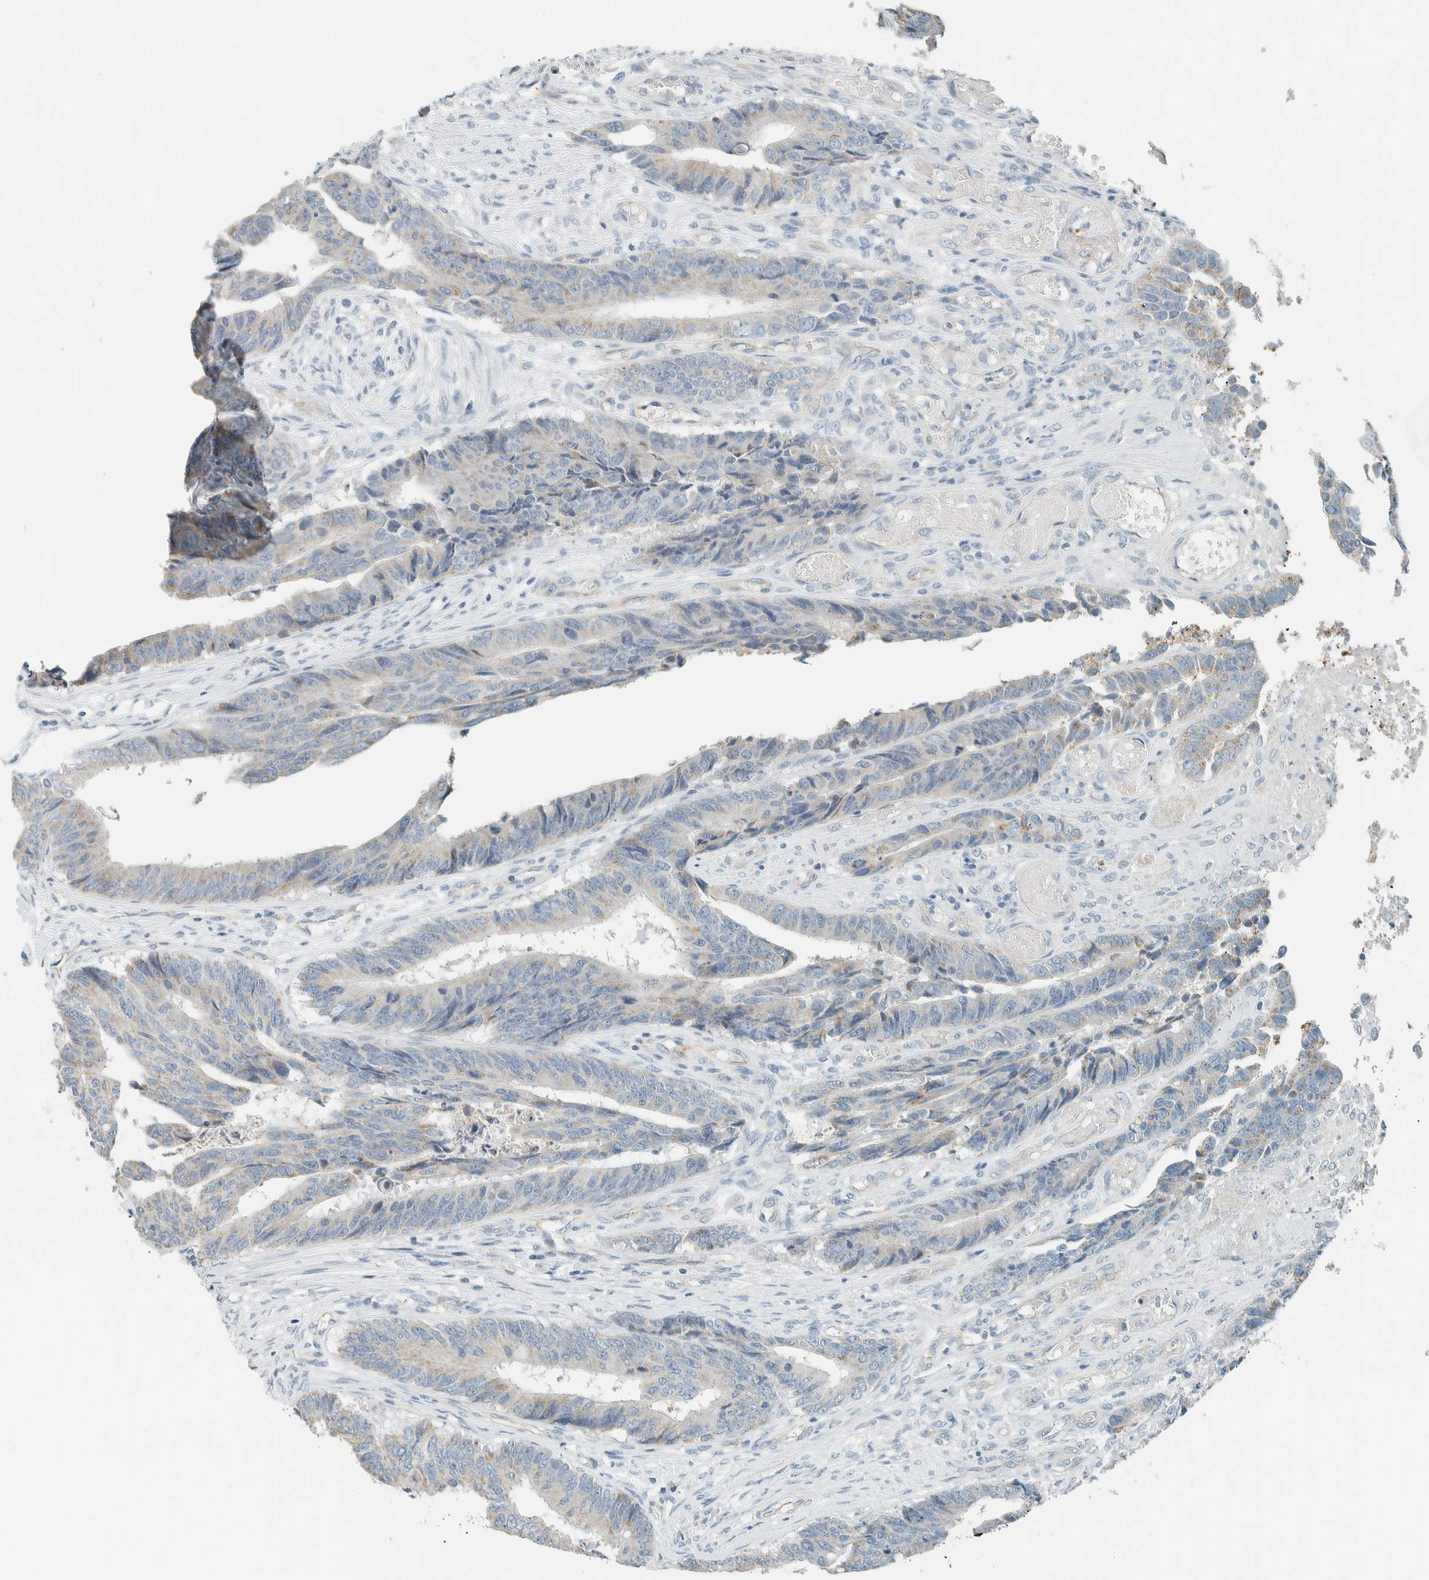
{"staining": {"intensity": "weak", "quantity": "<25%", "location": "cytoplasmic/membranous"}, "tissue": "colorectal cancer", "cell_type": "Tumor cells", "image_type": "cancer", "snomed": [{"axis": "morphology", "description": "Adenocarcinoma, NOS"}, {"axis": "topography", "description": "Rectum"}], "caption": "Tumor cells show no significant staining in colorectal cancer.", "gene": "SLFN12", "patient": {"sex": "male", "age": 84}}